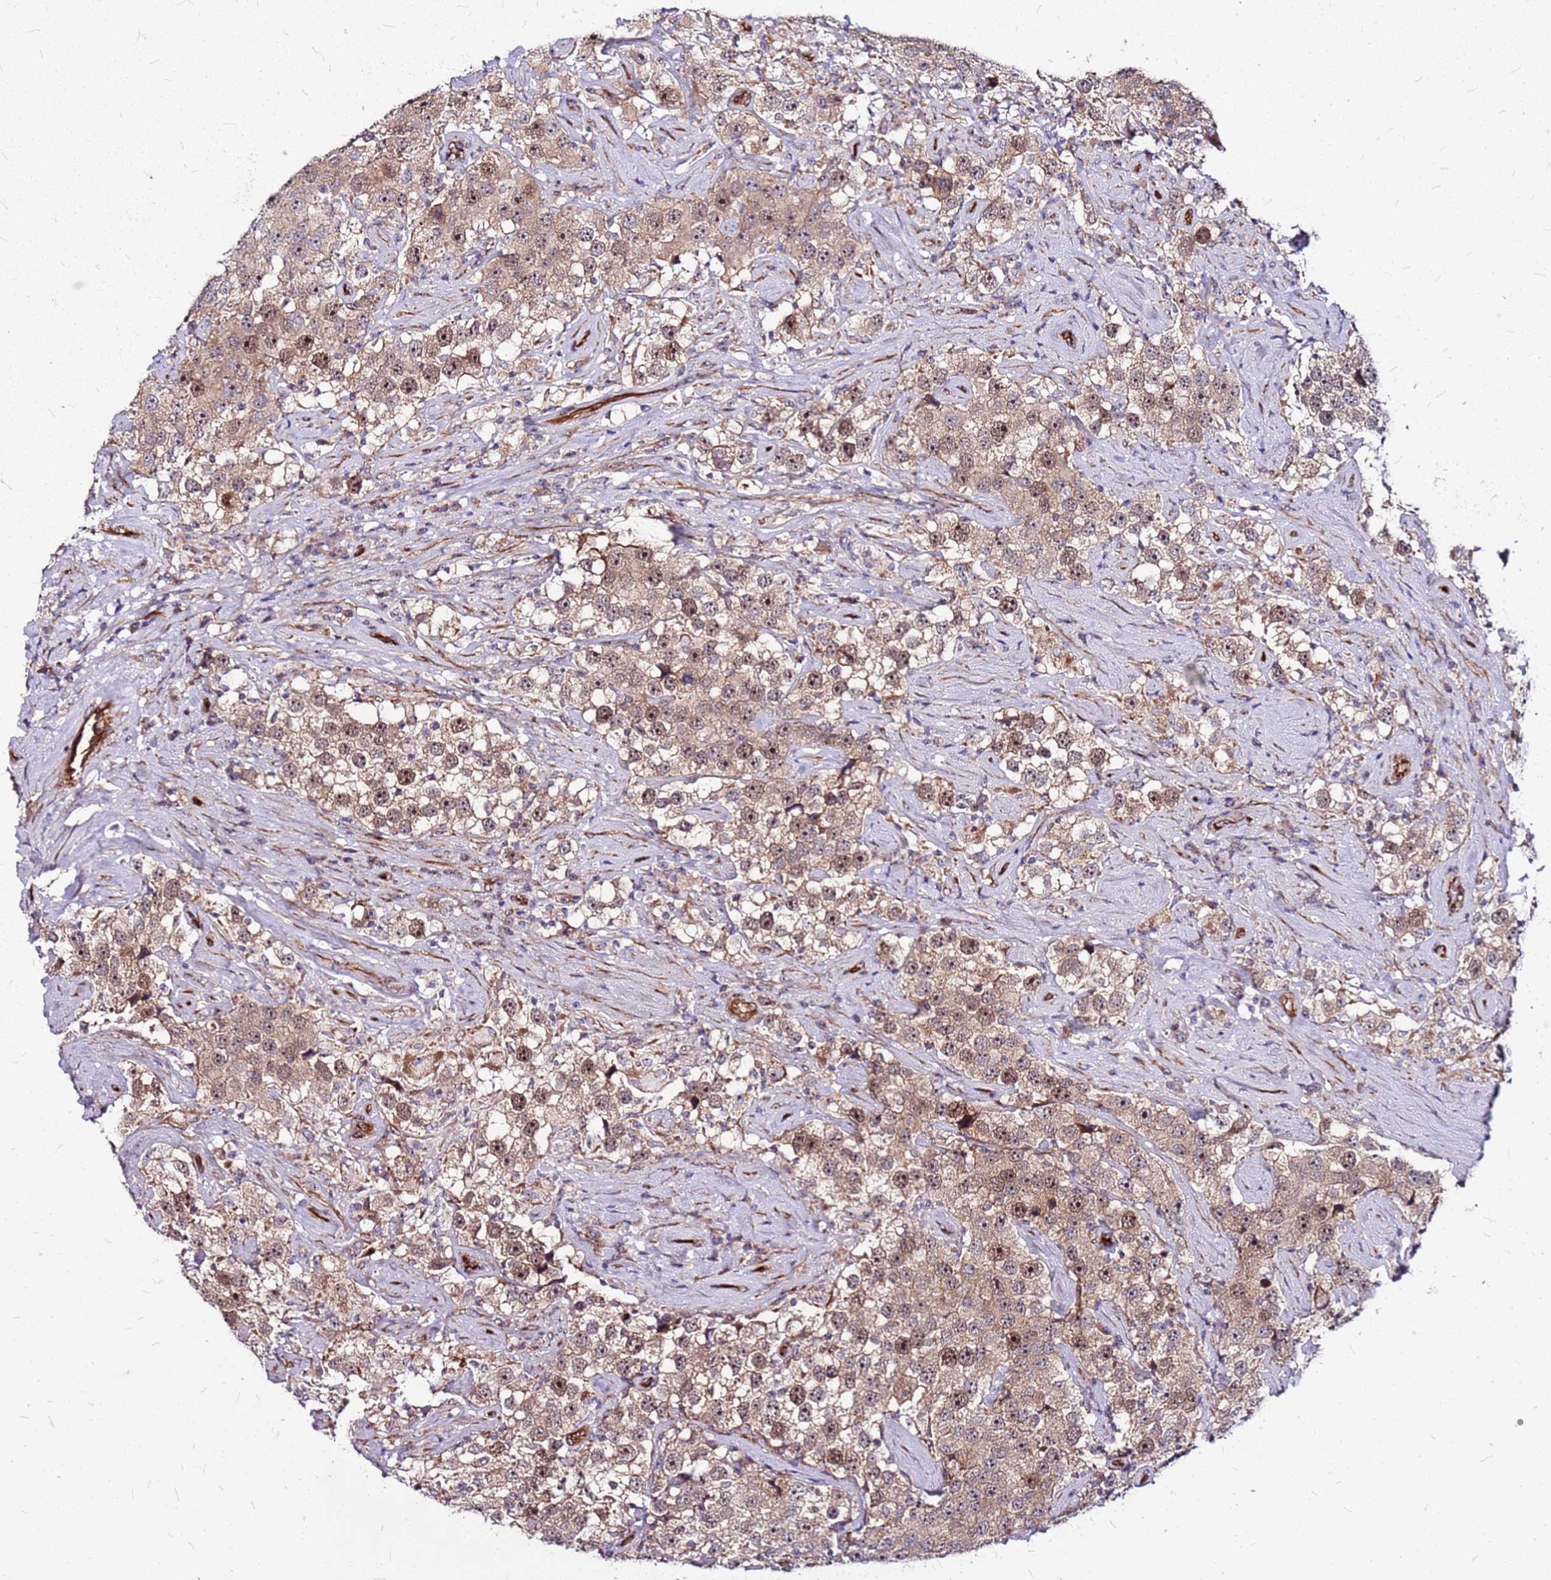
{"staining": {"intensity": "moderate", "quantity": ">75%", "location": "cytoplasmic/membranous,nuclear"}, "tissue": "testis cancer", "cell_type": "Tumor cells", "image_type": "cancer", "snomed": [{"axis": "morphology", "description": "Seminoma, NOS"}, {"axis": "topography", "description": "Testis"}], "caption": "Testis cancer (seminoma) stained with a protein marker reveals moderate staining in tumor cells.", "gene": "TOPAZ1", "patient": {"sex": "male", "age": 49}}